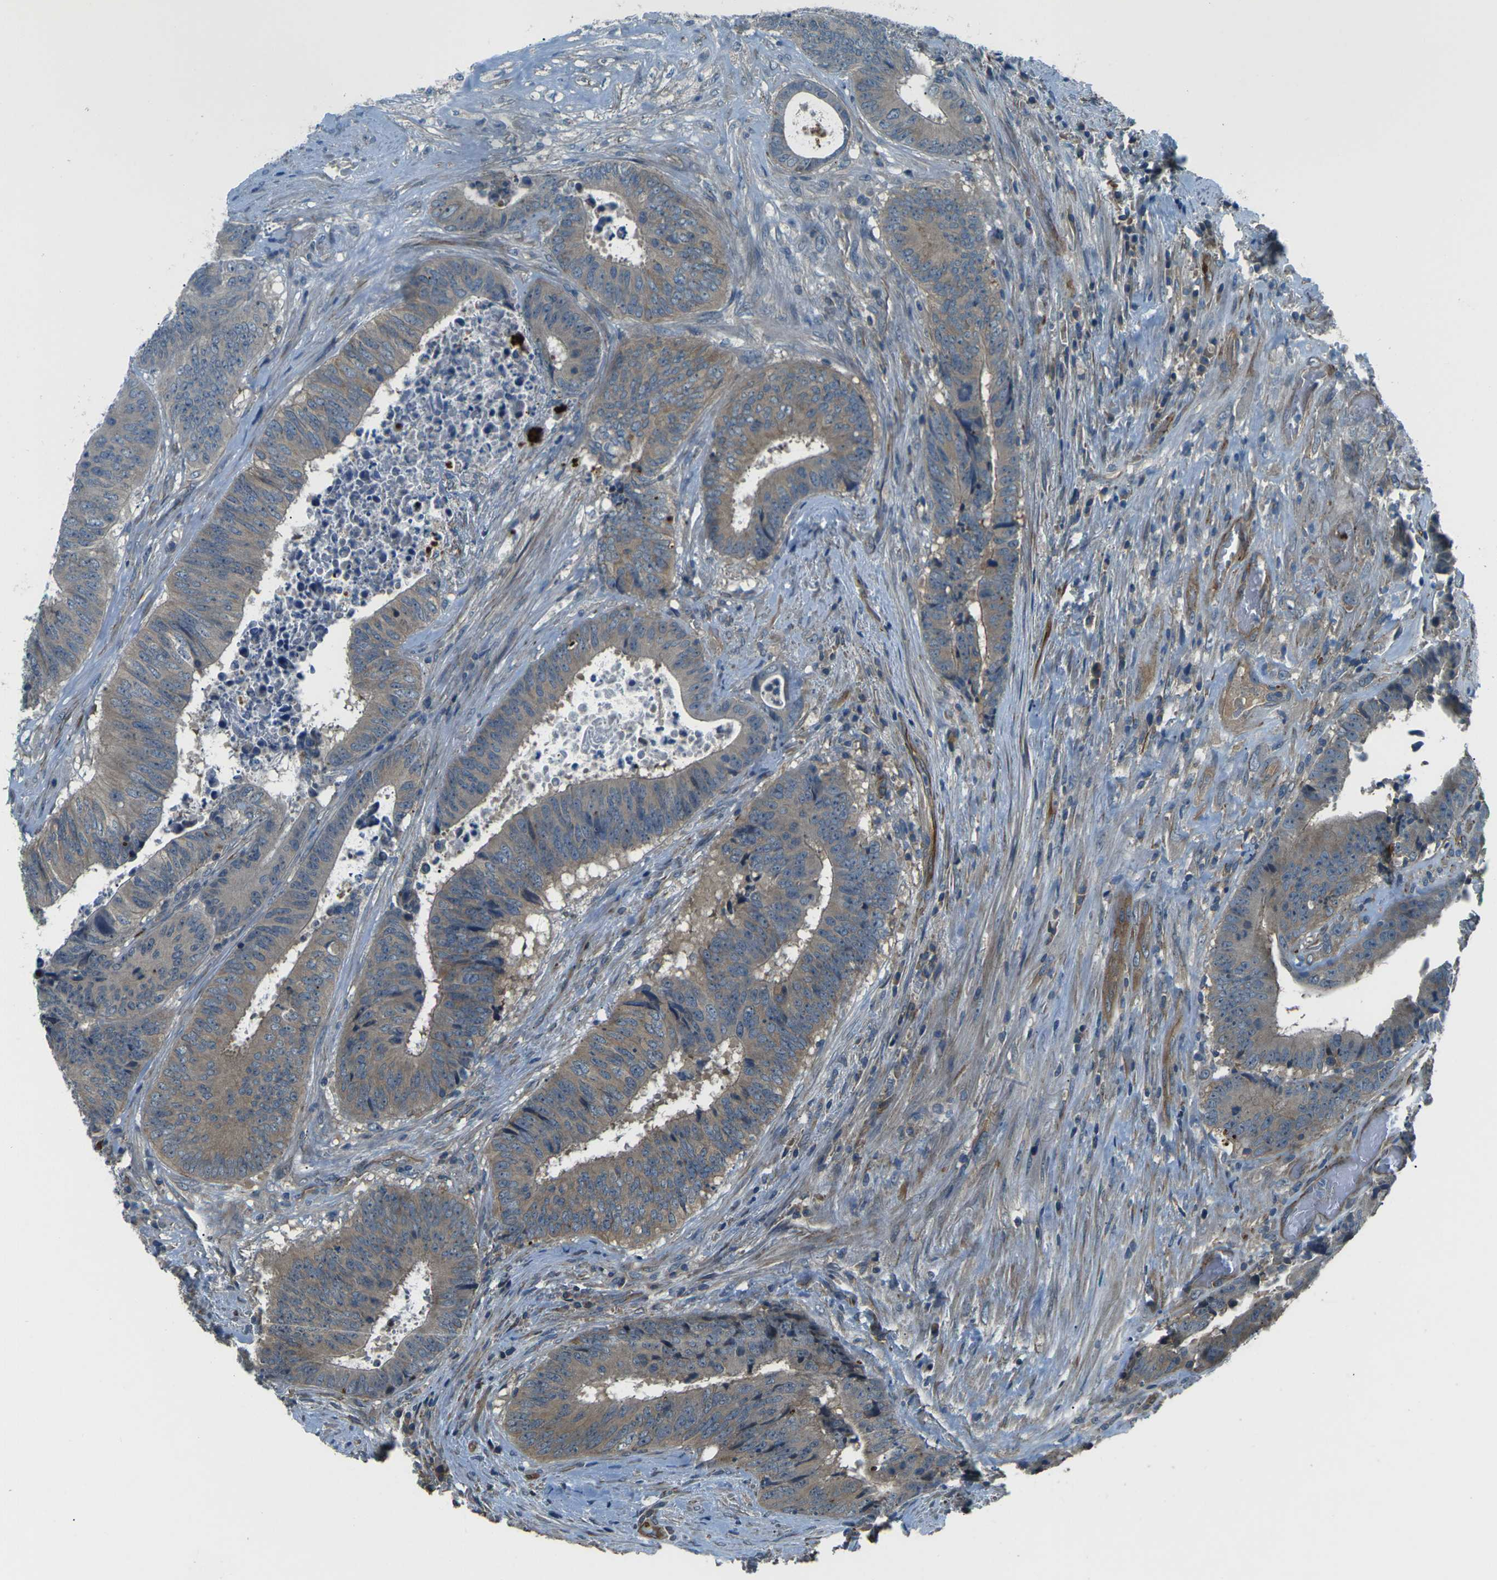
{"staining": {"intensity": "weak", "quantity": "25%-75%", "location": "cytoplasmic/membranous"}, "tissue": "colorectal cancer", "cell_type": "Tumor cells", "image_type": "cancer", "snomed": [{"axis": "morphology", "description": "Adenocarcinoma, NOS"}, {"axis": "topography", "description": "Rectum"}], "caption": "This is a histology image of IHC staining of adenocarcinoma (colorectal), which shows weak positivity in the cytoplasmic/membranous of tumor cells.", "gene": "AFAP1", "patient": {"sex": "male", "age": 72}}